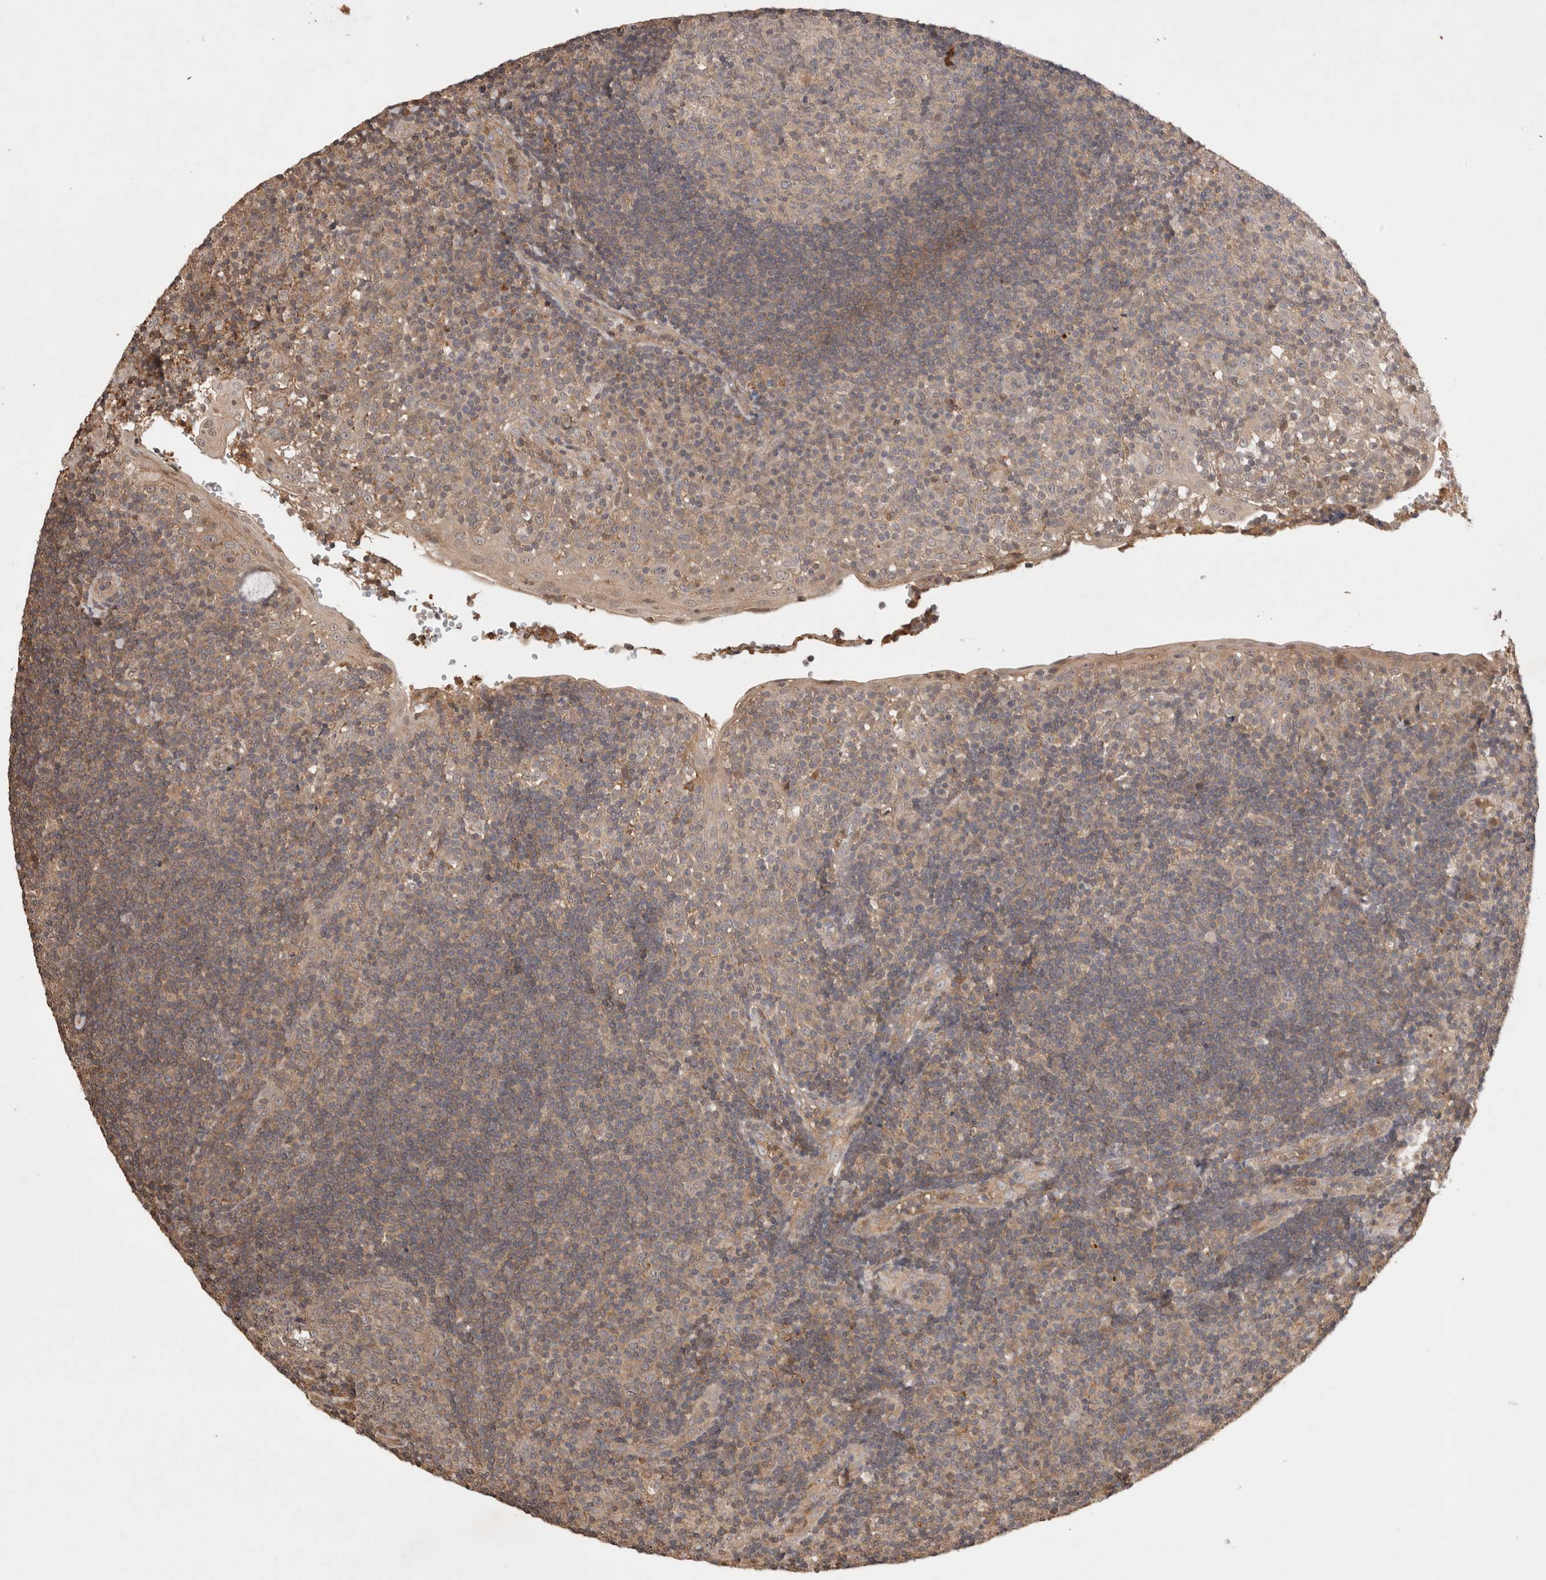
{"staining": {"intensity": "weak", "quantity": "25%-75%", "location": "cytoplasmic/membranous"}, "tissue": "tonsil", "cell_type": "Germinal center cells", "image_type": "normal", "snomed": [{"axis": "morphology", "description": "Normal tissue, NOS"}, {"axis": "topography", "description": "Tonsil"}], "caption": "Immunohistochemistry (IHC) staining of benign tonsil, which displays low levels of weak cytoplasmic/membranous staining in approximately 25%-75% of germinal center cells indicating weak cytoplasmic/membranous protein positivity. The staining was performed using DAB (brown) for protein detection and nuclei were counterstained in hematoxylin (blue).", "gene": "PRMT3", "patient": {"sex": "female", "age": 40}}